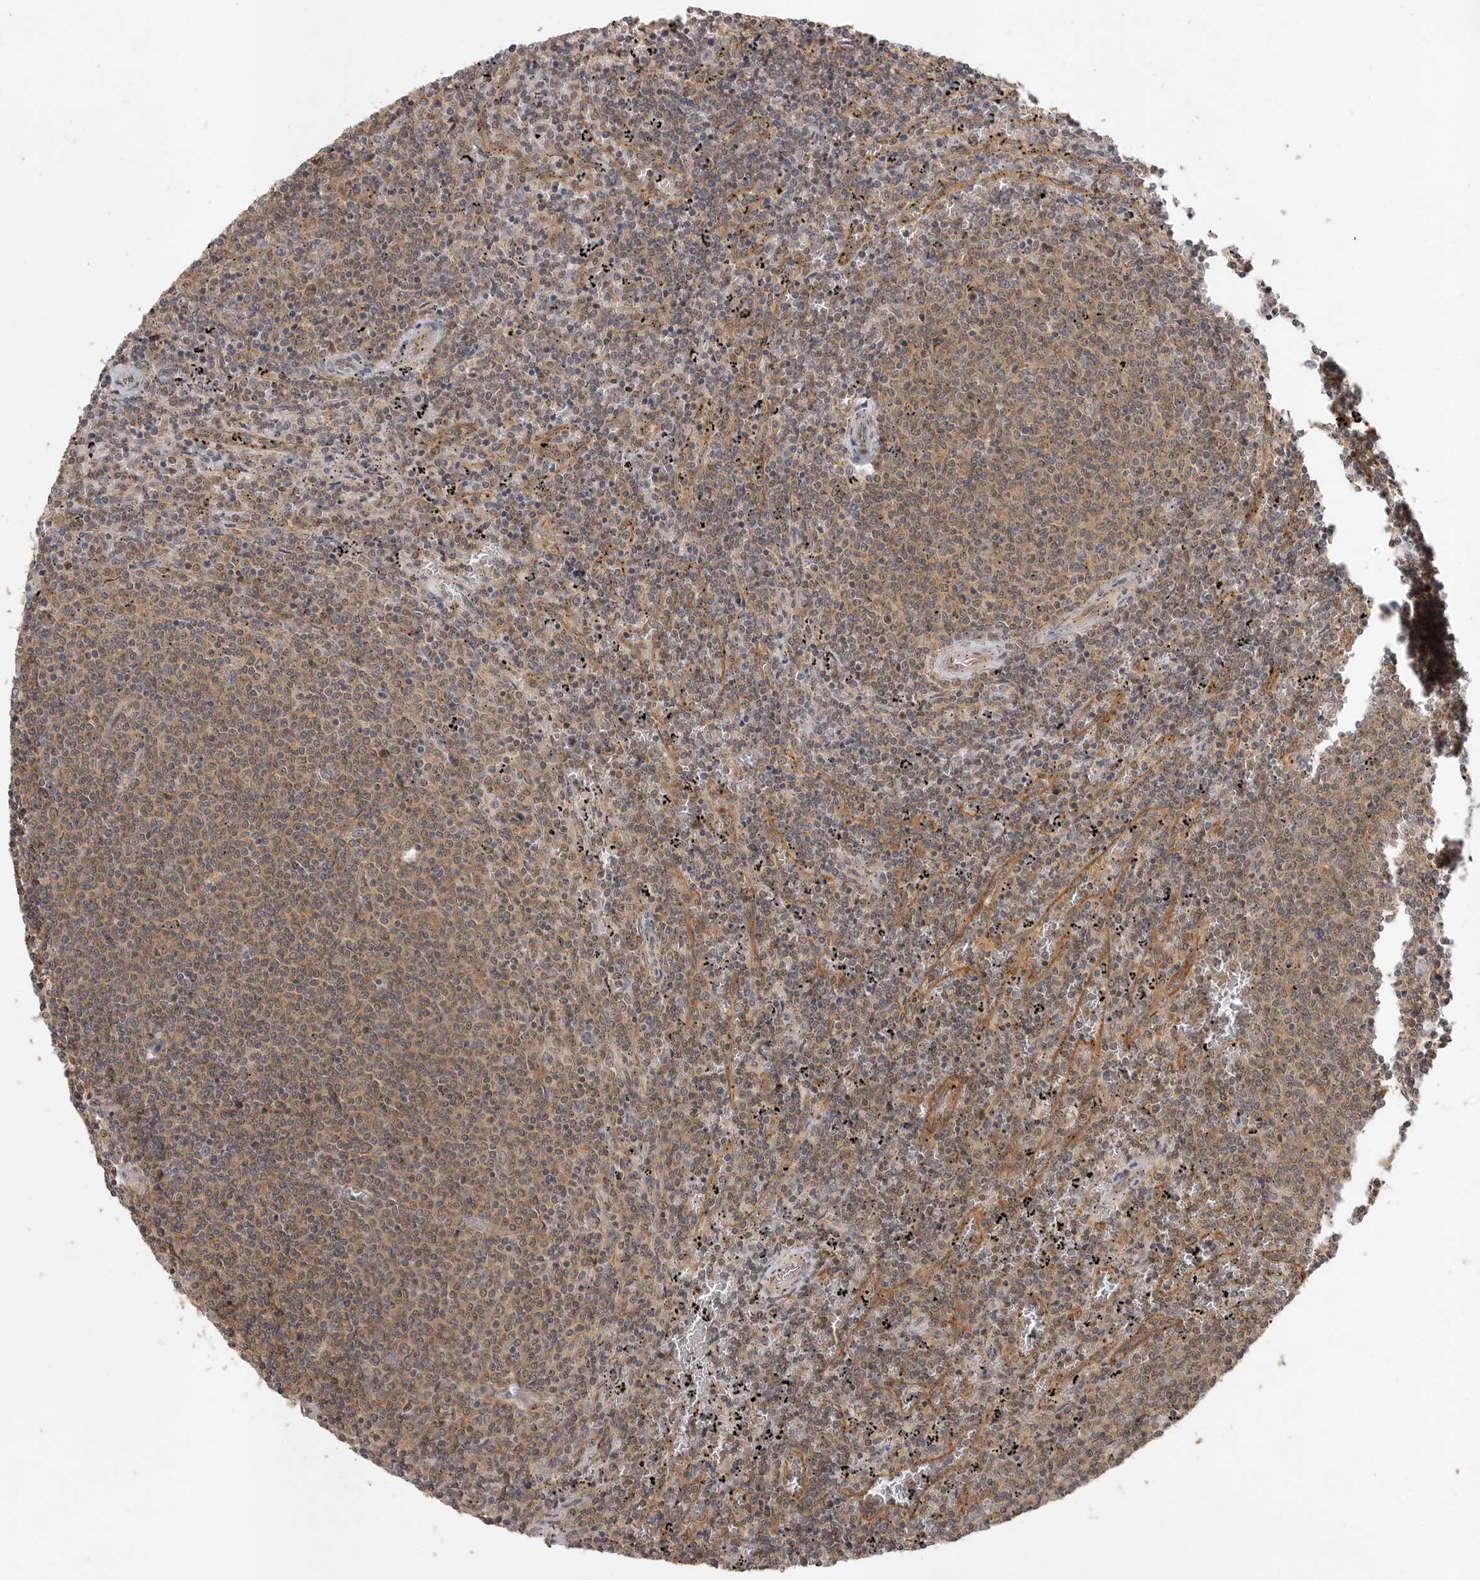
{"staining": {"intensity": "moderate", "quantity": ">75%", "location": "cytoplasmic/membranous"}, "tissue": "lymphoma", "cell_type": "Tumor cells", "image_type": "cancer", "snomed": [{"axis": "morphology", "description": "Malignant lymphoma, non-Hodgkin's type, Low grade"}, {"axis": "topography", "description": "Spleen"}], "caption": "An immunohistochemistry (IHC) histopathology image of neoplastic tissue is shown. Protein staining in brown labels moderate cytoplasmic/membranous positivity in malignant lymphoma, non-Hodgkin's type (low-grade) within tumor cells.", "gene": "OSBPL9", "patient": {"sex": "female", "age": 50}}